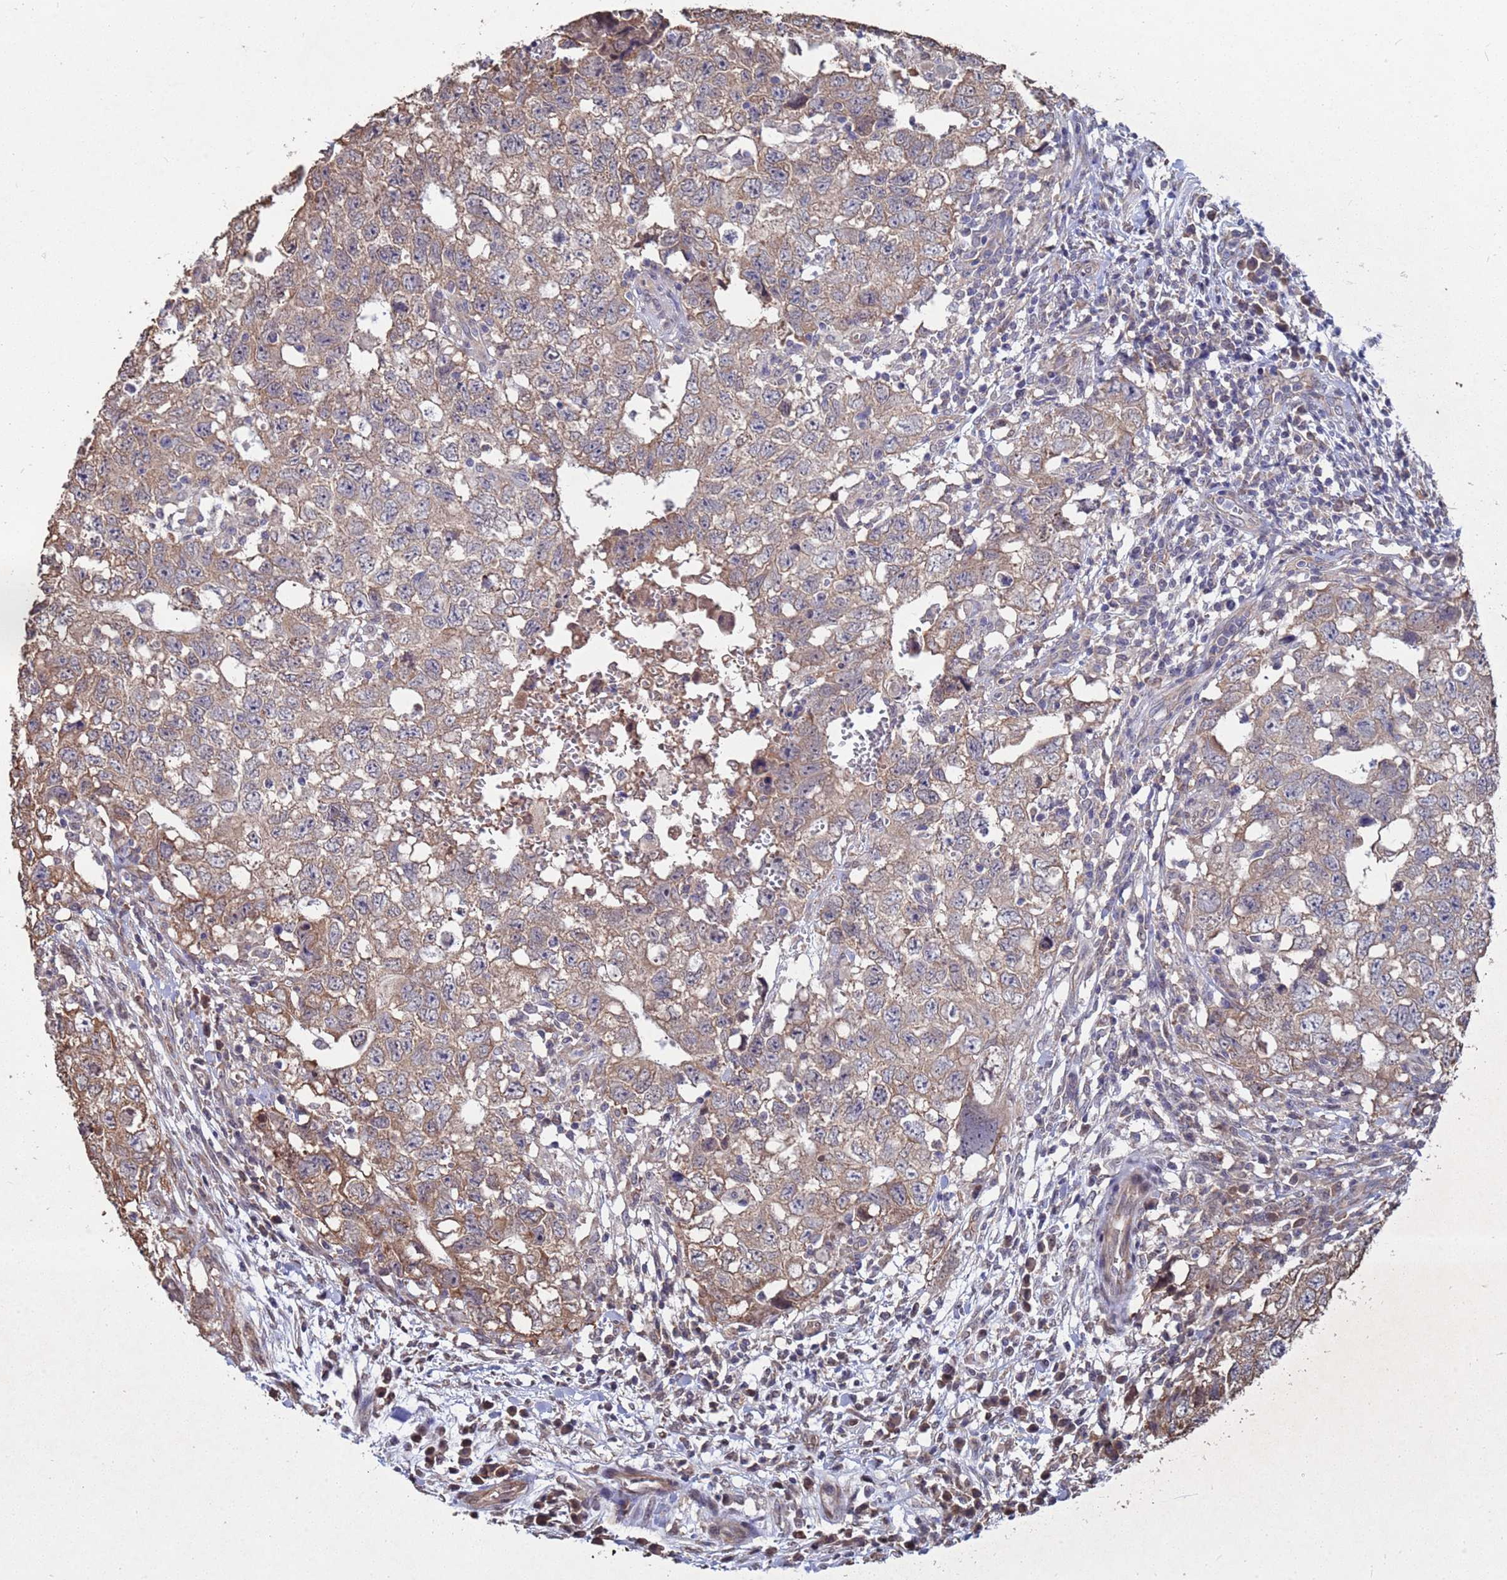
{"staining": {"intensity": "moderate", "quantity": ">75%", "location": "cytoplasmic/membranous"}, "tissue": "testis cancer", "cell_type": "Tumor cells", "image_type": "cancer", "snomed": [{"axis": "morphology", "description": "Seminoma, NOS"}, {"axis": "morphology", "description": "Carcinoma, Embryonal, NOS"}, {"axis": "topography", "description": "Testis"}], "caption": "An IHC photomicrograph of neoplastic tissue is shown. Protein staining in brown highlights moderate cytoplasmic/membranous positivity in testis cancer (embryonal carcinoma) within tumor cells. The staining is performed using DAB (3,3'-diaminobenzidine) brown chromogen to label protein expression. The nuclei are counter-stained blue using hematoxylin.", "gene": "CFAP119", "patient": {"sex": "male", "age": 29}}